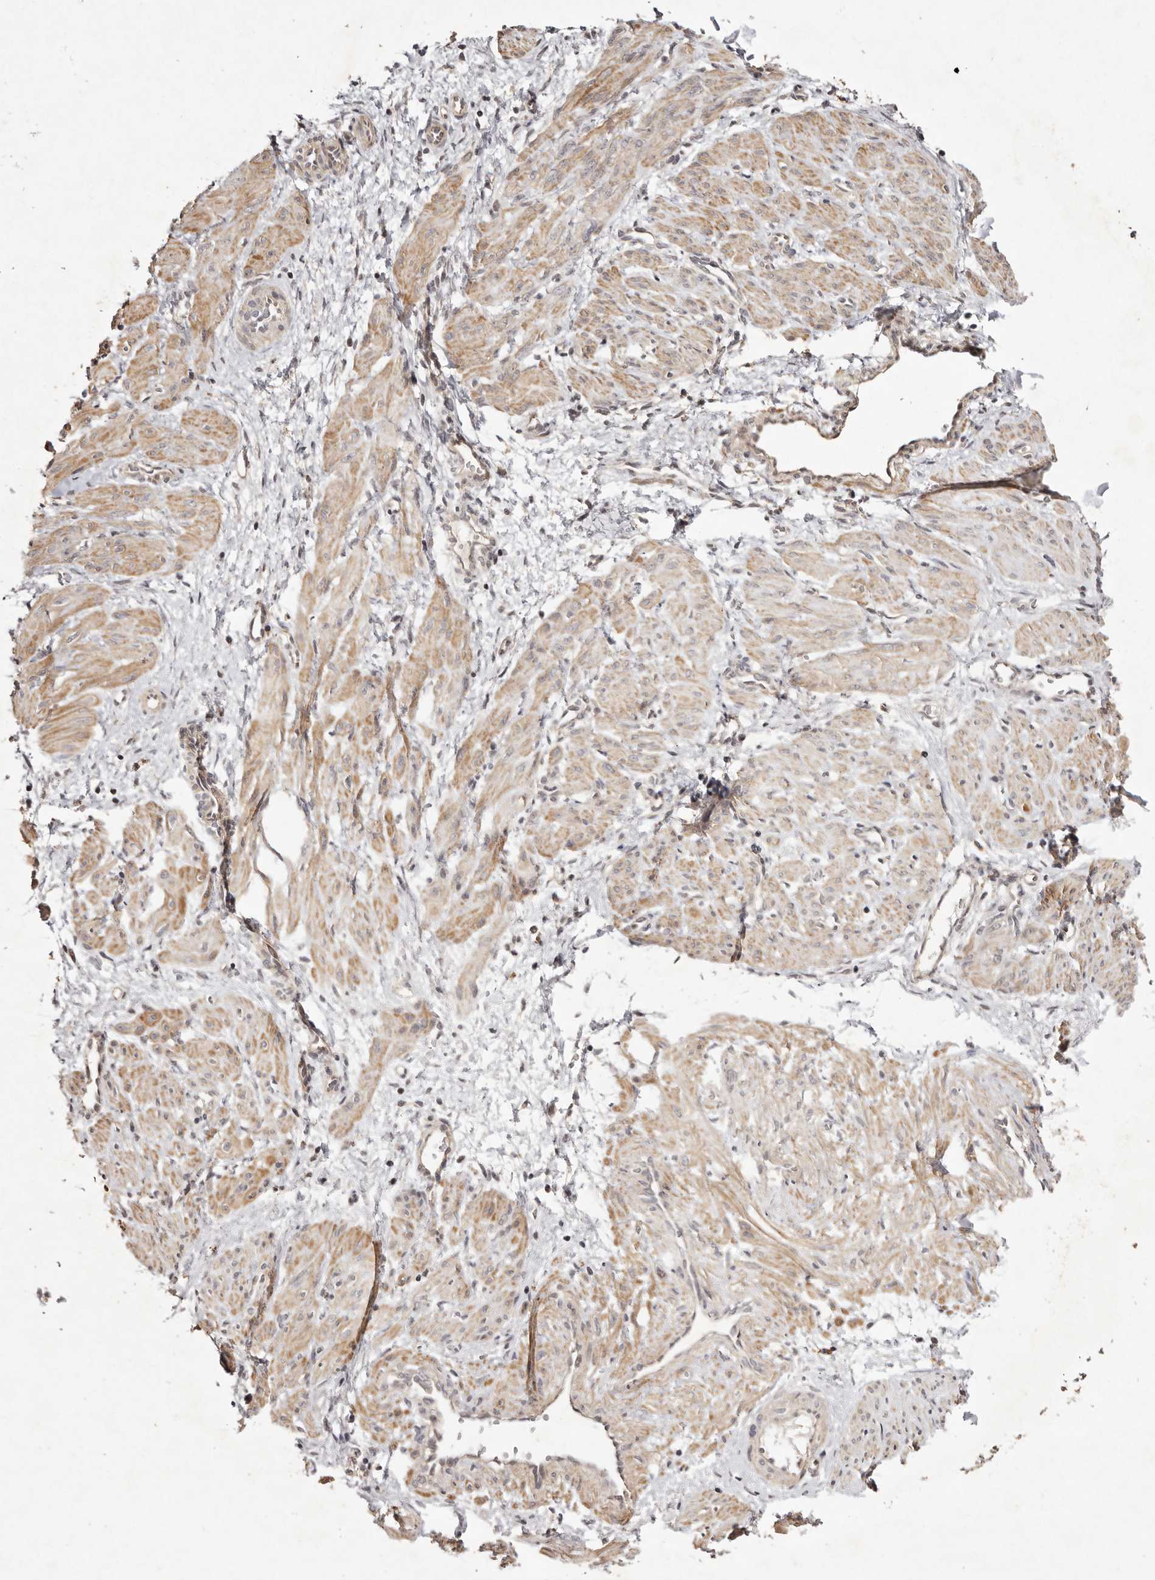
{"staining": {"intensity": "weak", "quantity": ">75%", "location": "cytoplasmic/membranous"}, "tissue": "smooth muscle", "cell_type": "Smooth muscle cells", "image_type": "normal", "snomed": [{"axis": "morphology", "description": "Normal tissue, NOS"}, {"axis": "topography", "description": "Endometrium"}], "caption": "Normal smooth muscle exhibits weak cytoplasmic/membranous expression in approximately >75% of smooth muscle cells.", "gene": "BUD31", "patient": {"sex": "female", "age": 33}}